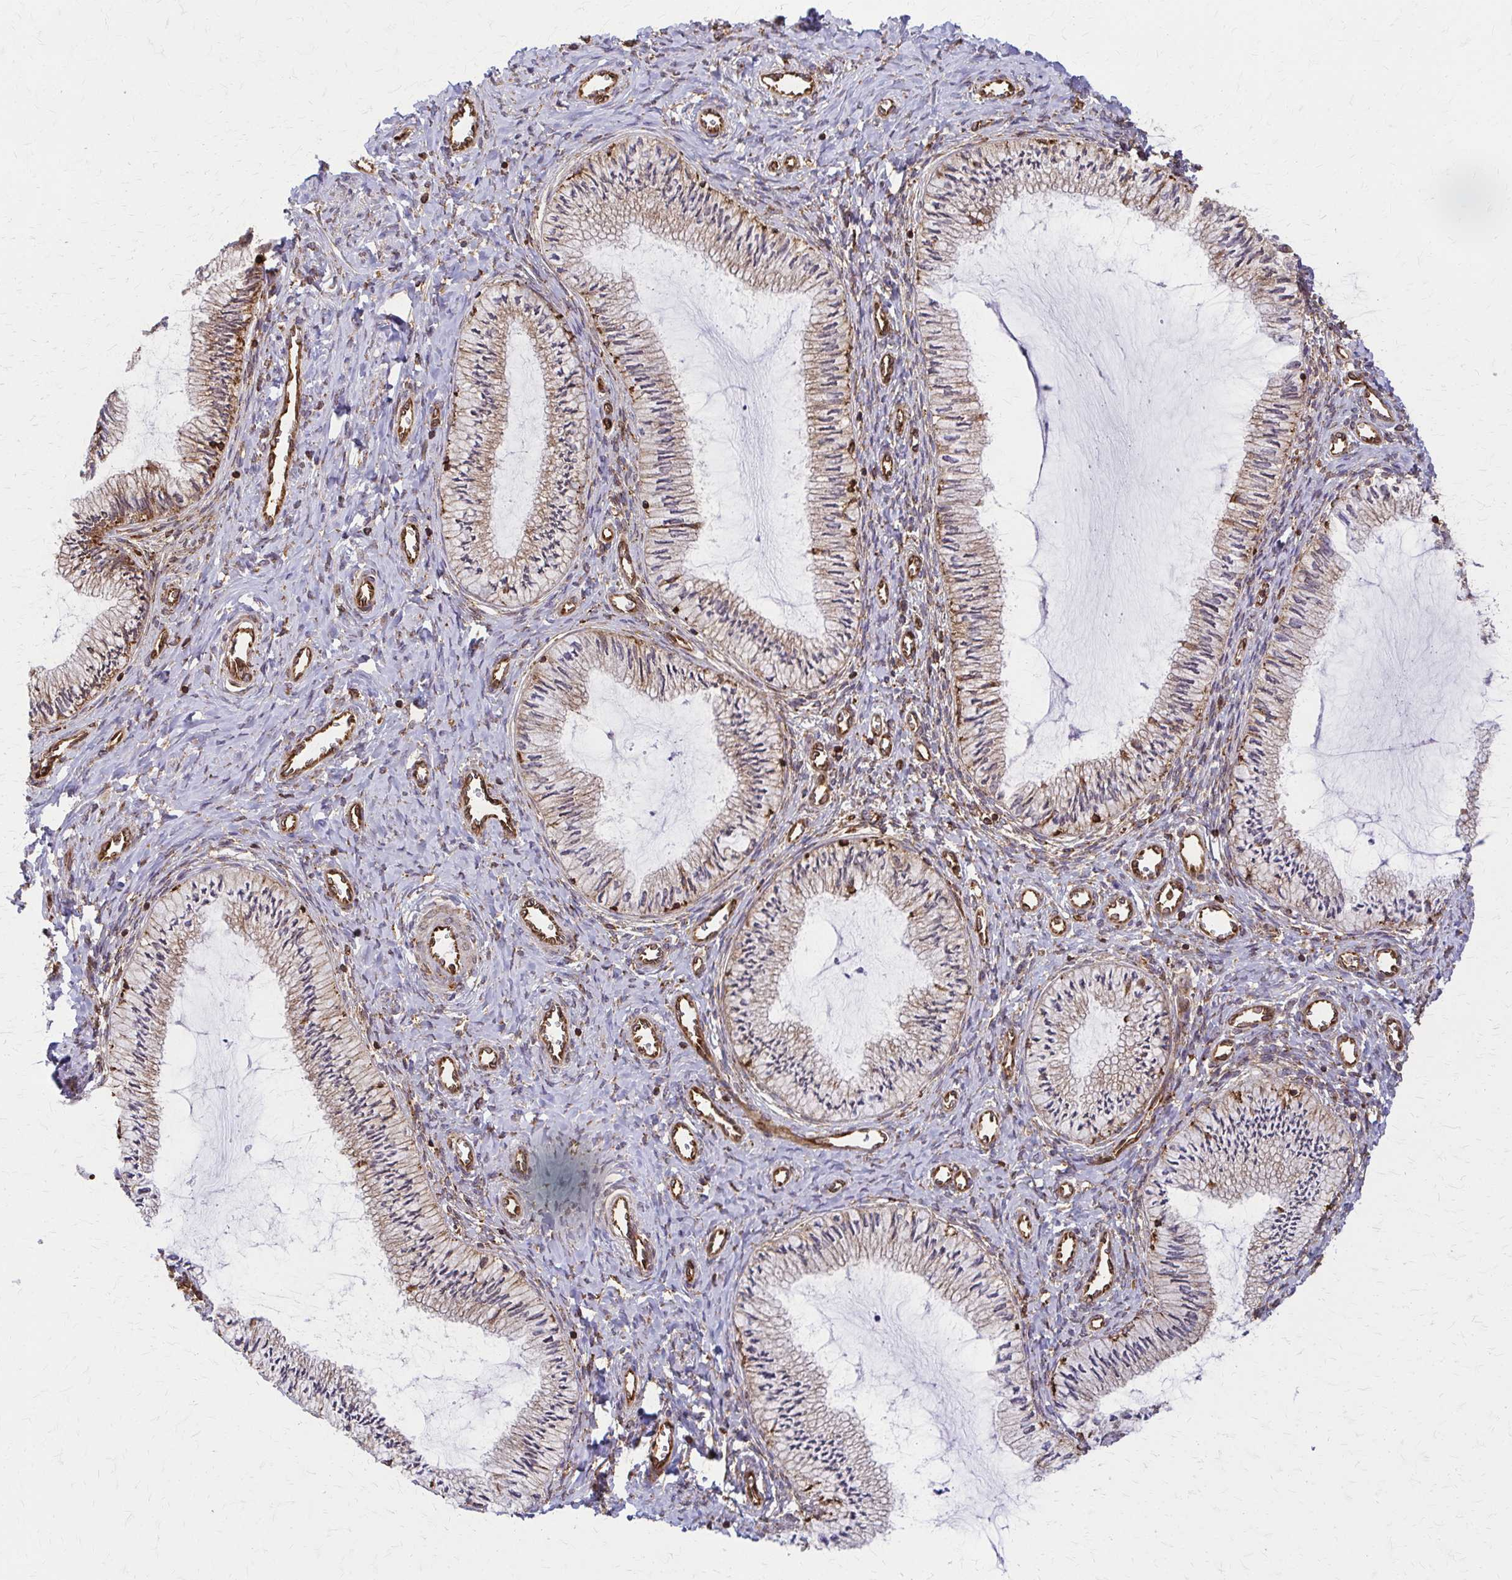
{"staining": {"intensity": "moderate", "quantity": "25%-75%", "location": "cytoplasmic/membranous"}, "tissue": "cervix", "cell_type": "Glandular cells", "image_type": "normal", "snomed": [{"axis": "morphology", "description": "Normal tissue, NOS"}, {"axis": "topography", "description": "Cervix"}], "caption": "A micrograph of cervix stained for a protein displays moderate cytoplasmic/membranous brown staining in glandular cells. (DAB (3,3'-diaminobenzidine) IHC with brightfield microscopy, high magnification).", "gene": "WASF2", "patient": {"sex": "female", "age": 24}}